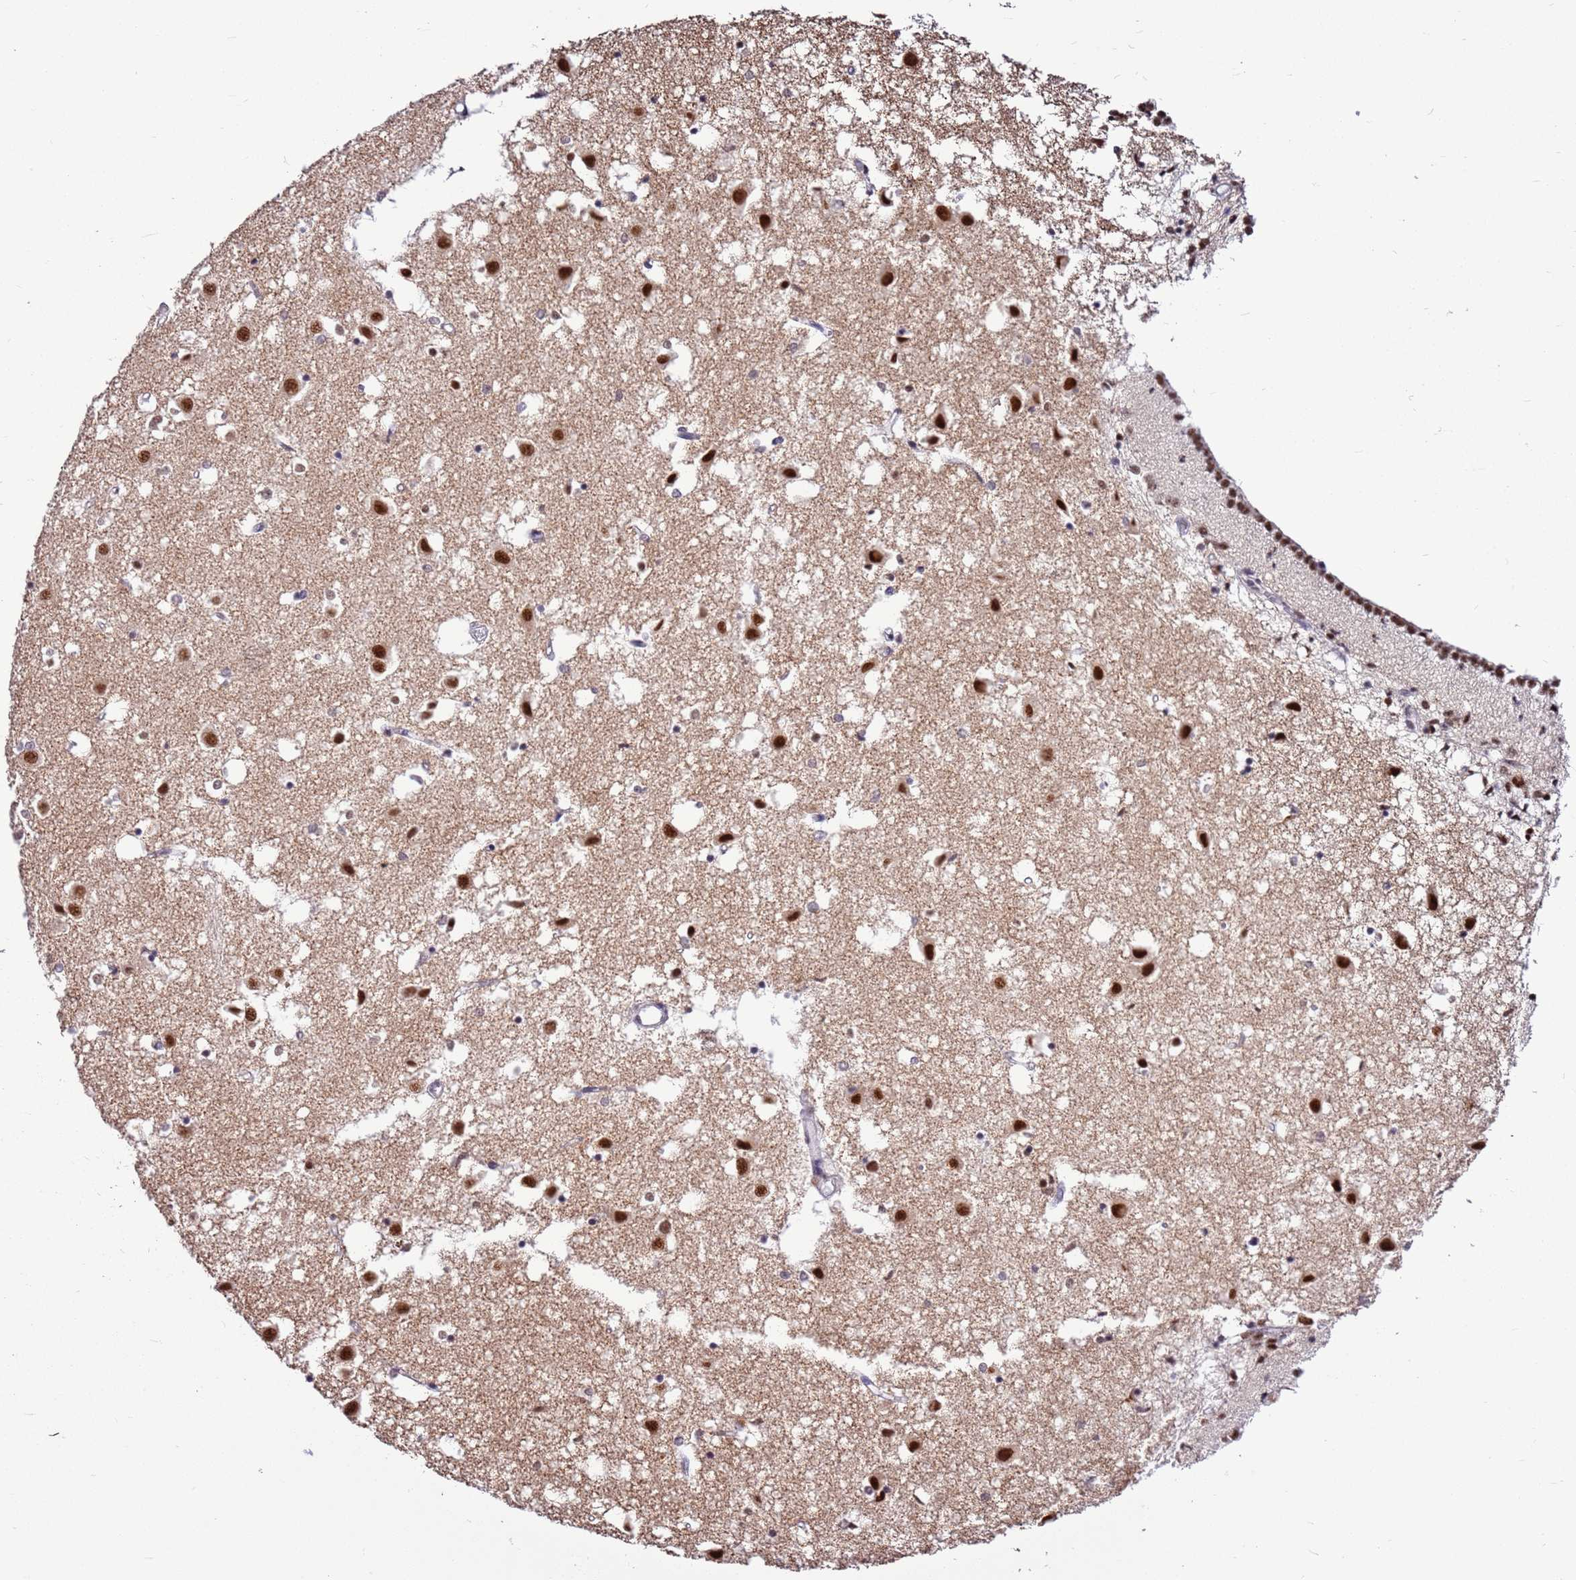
{"staining": {"intensity": "moderate", "quantity": "<25%", "location": "nuclear"}, "tissue": "caudate", "cell_type": "Glial cells", "image_type": "normal", "snomed": [{"axis": "morphology", "description": "Normal tissue, NOS"}, {"axis": "topography", "description": "Lateral ventricle wall"}], "caption": "Caudate stained with immunohistochemistry (IHC) demonstrates moderate nuclear positivity in about <25% of glial cells.", "gene": "AKAP8L", "patient": {"sex": "male", "age": 70}}